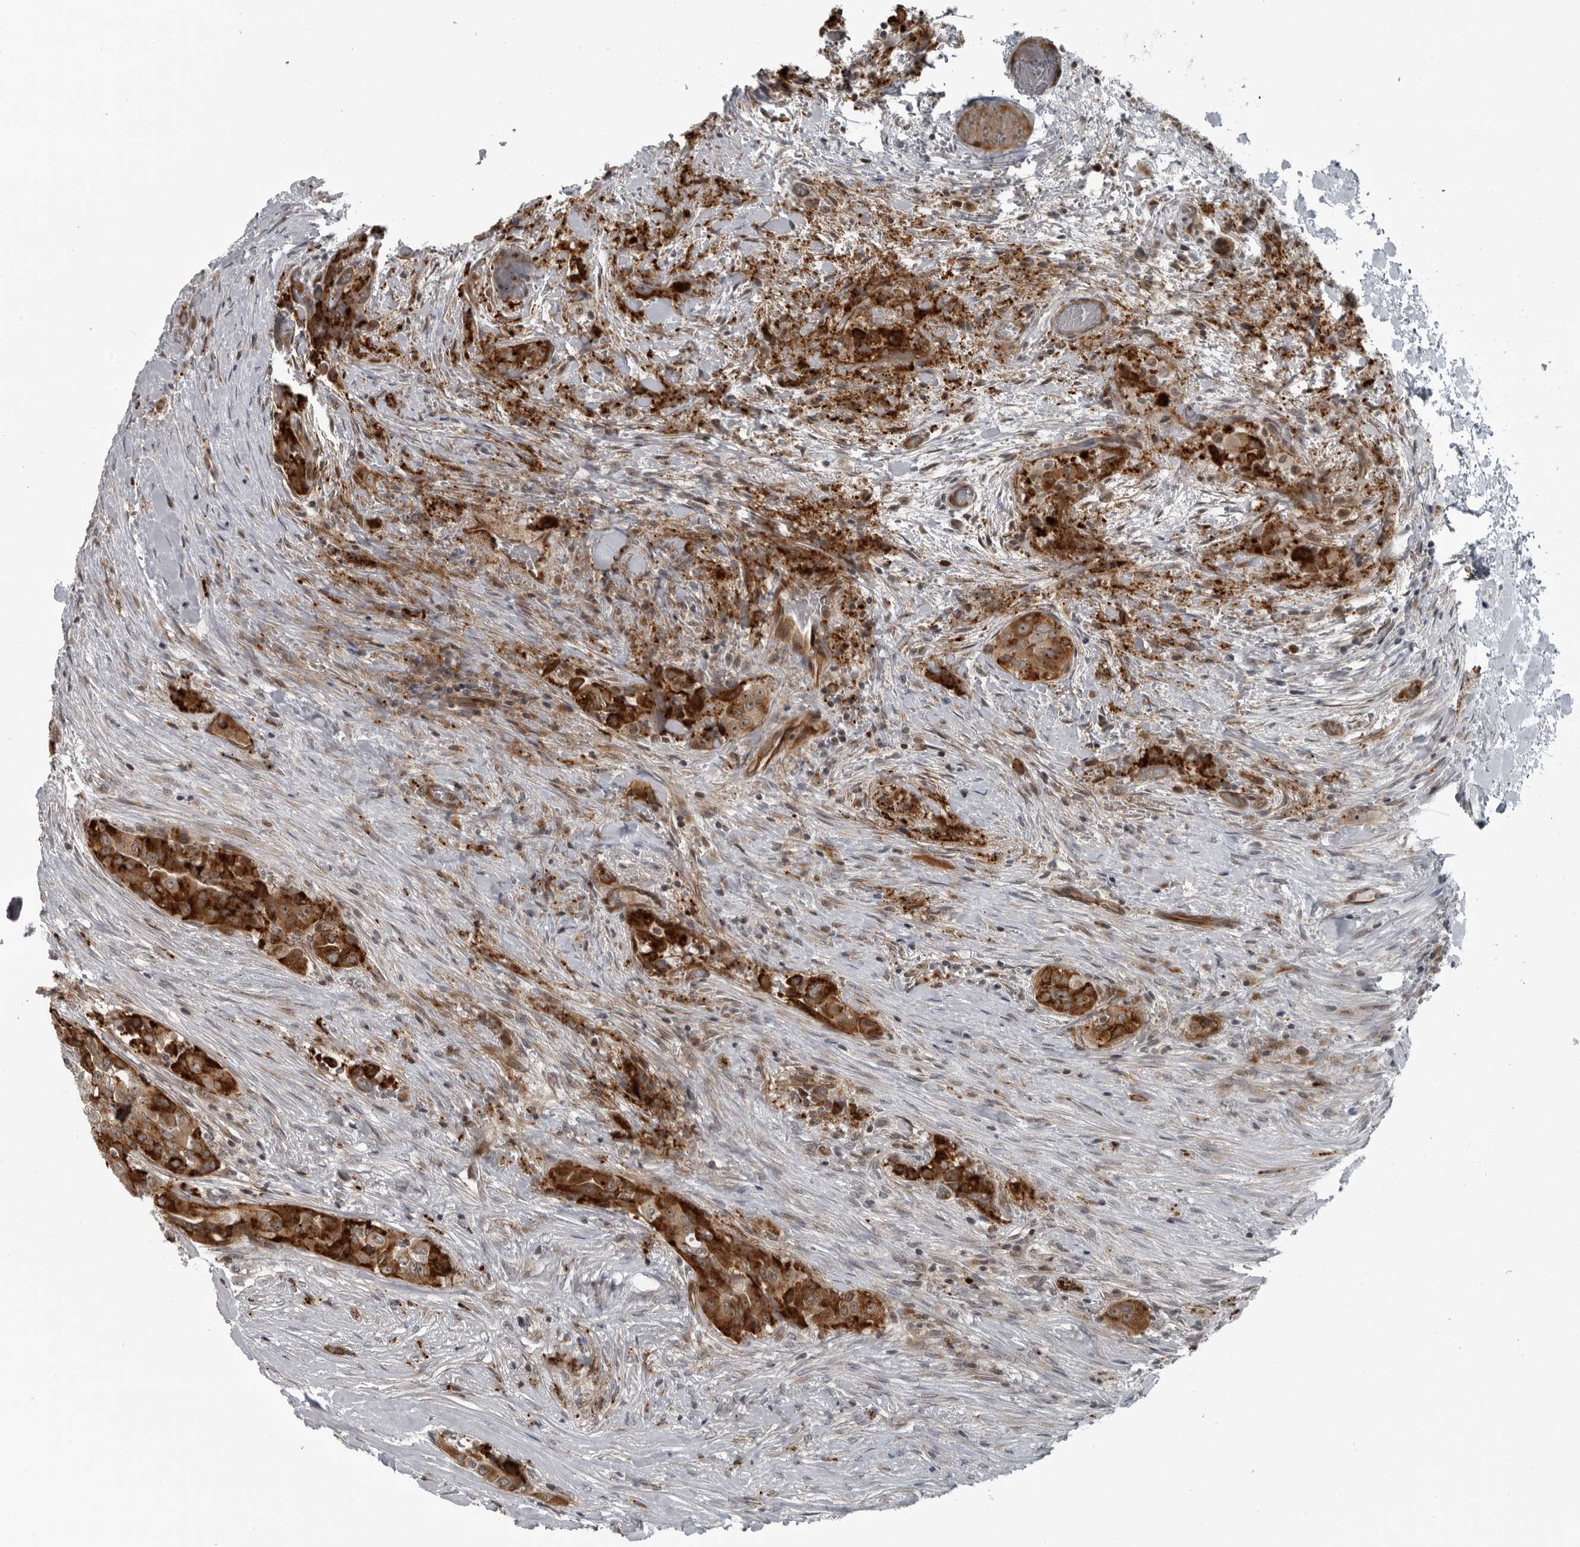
{"staining": {"intensity": "strong", "quantity": ">75%", "location": "cytoplasmic/membranous"}, "tissue": "thyroid cancer", "cell_type": "Tumor cells", "image_type": "cancer", "snomed": [{"axis": "morphology", "description": "Papillary adenocarcinoma, NOS"}, {"axis": "topography", "description": "Thyroid gland"}], "caption": "Thyroid cancer (papillary adenocarcinoma) tissue exhibits strong cytoplasmic/membranous staining in approximately >75% of tumor cells, visualized by immunohistochemistry.", "gene": "FAM102B", "patient": {"sex": "female", "age": 59}}